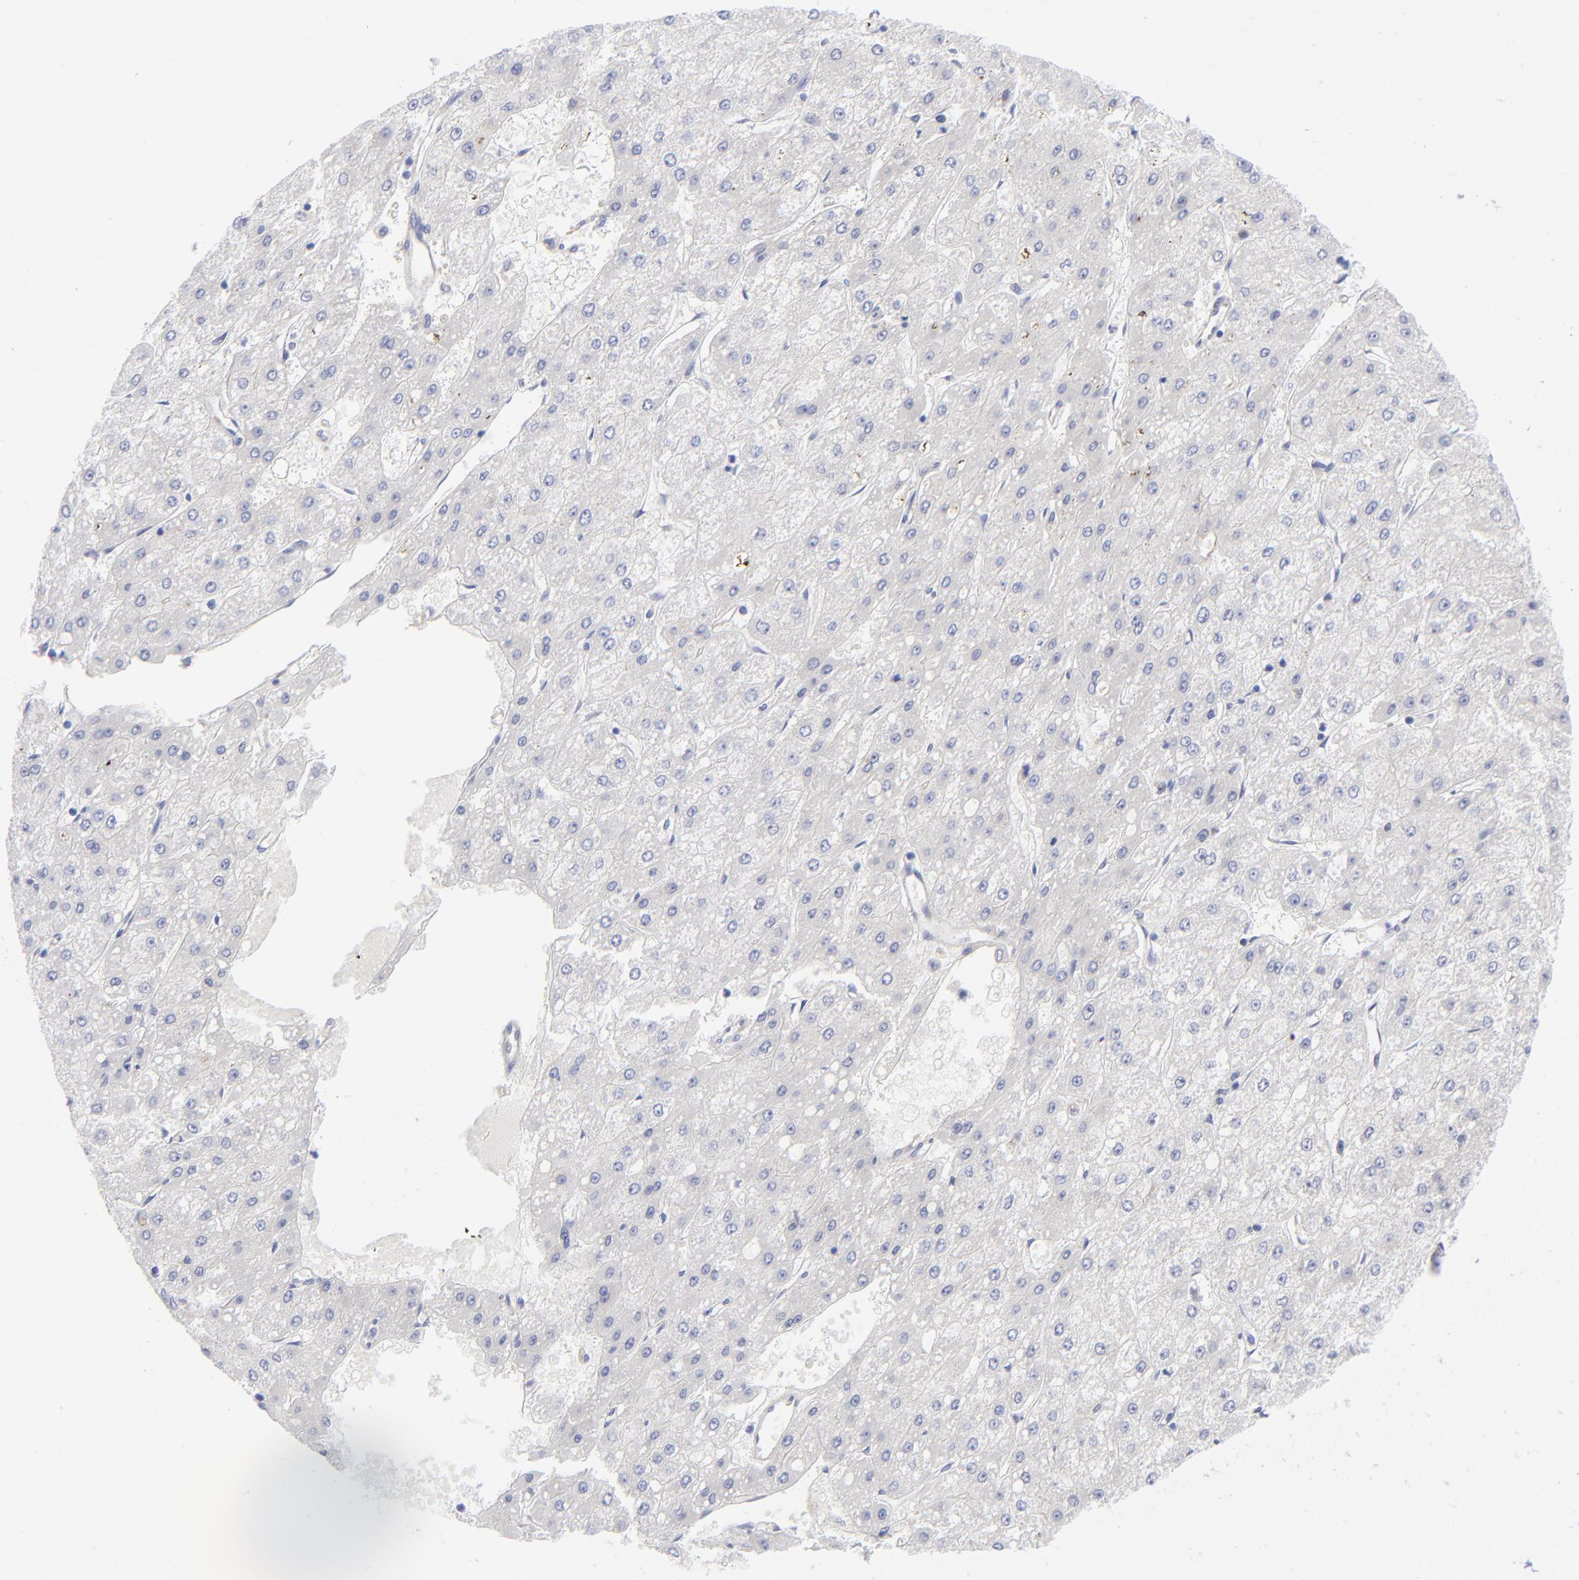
{"staining": {"intensity": "negative", "quantity": "none", "location": "none"}, "tissue": "liver cancer", "cell_type": "Tumor cells", "image_type": "cancer", "snomed": [{"axis": "morphology", "description": "Carcinoma, Hepatocellular, NOS"}, {"axis": "topography", "description": "Liver"}], "caption": "There is no significant expression in tumor cells of hepatocellular carcinoma (liver).", "gene": "EIF2AK2", "patient": {"sex": "female", "age": 52}}